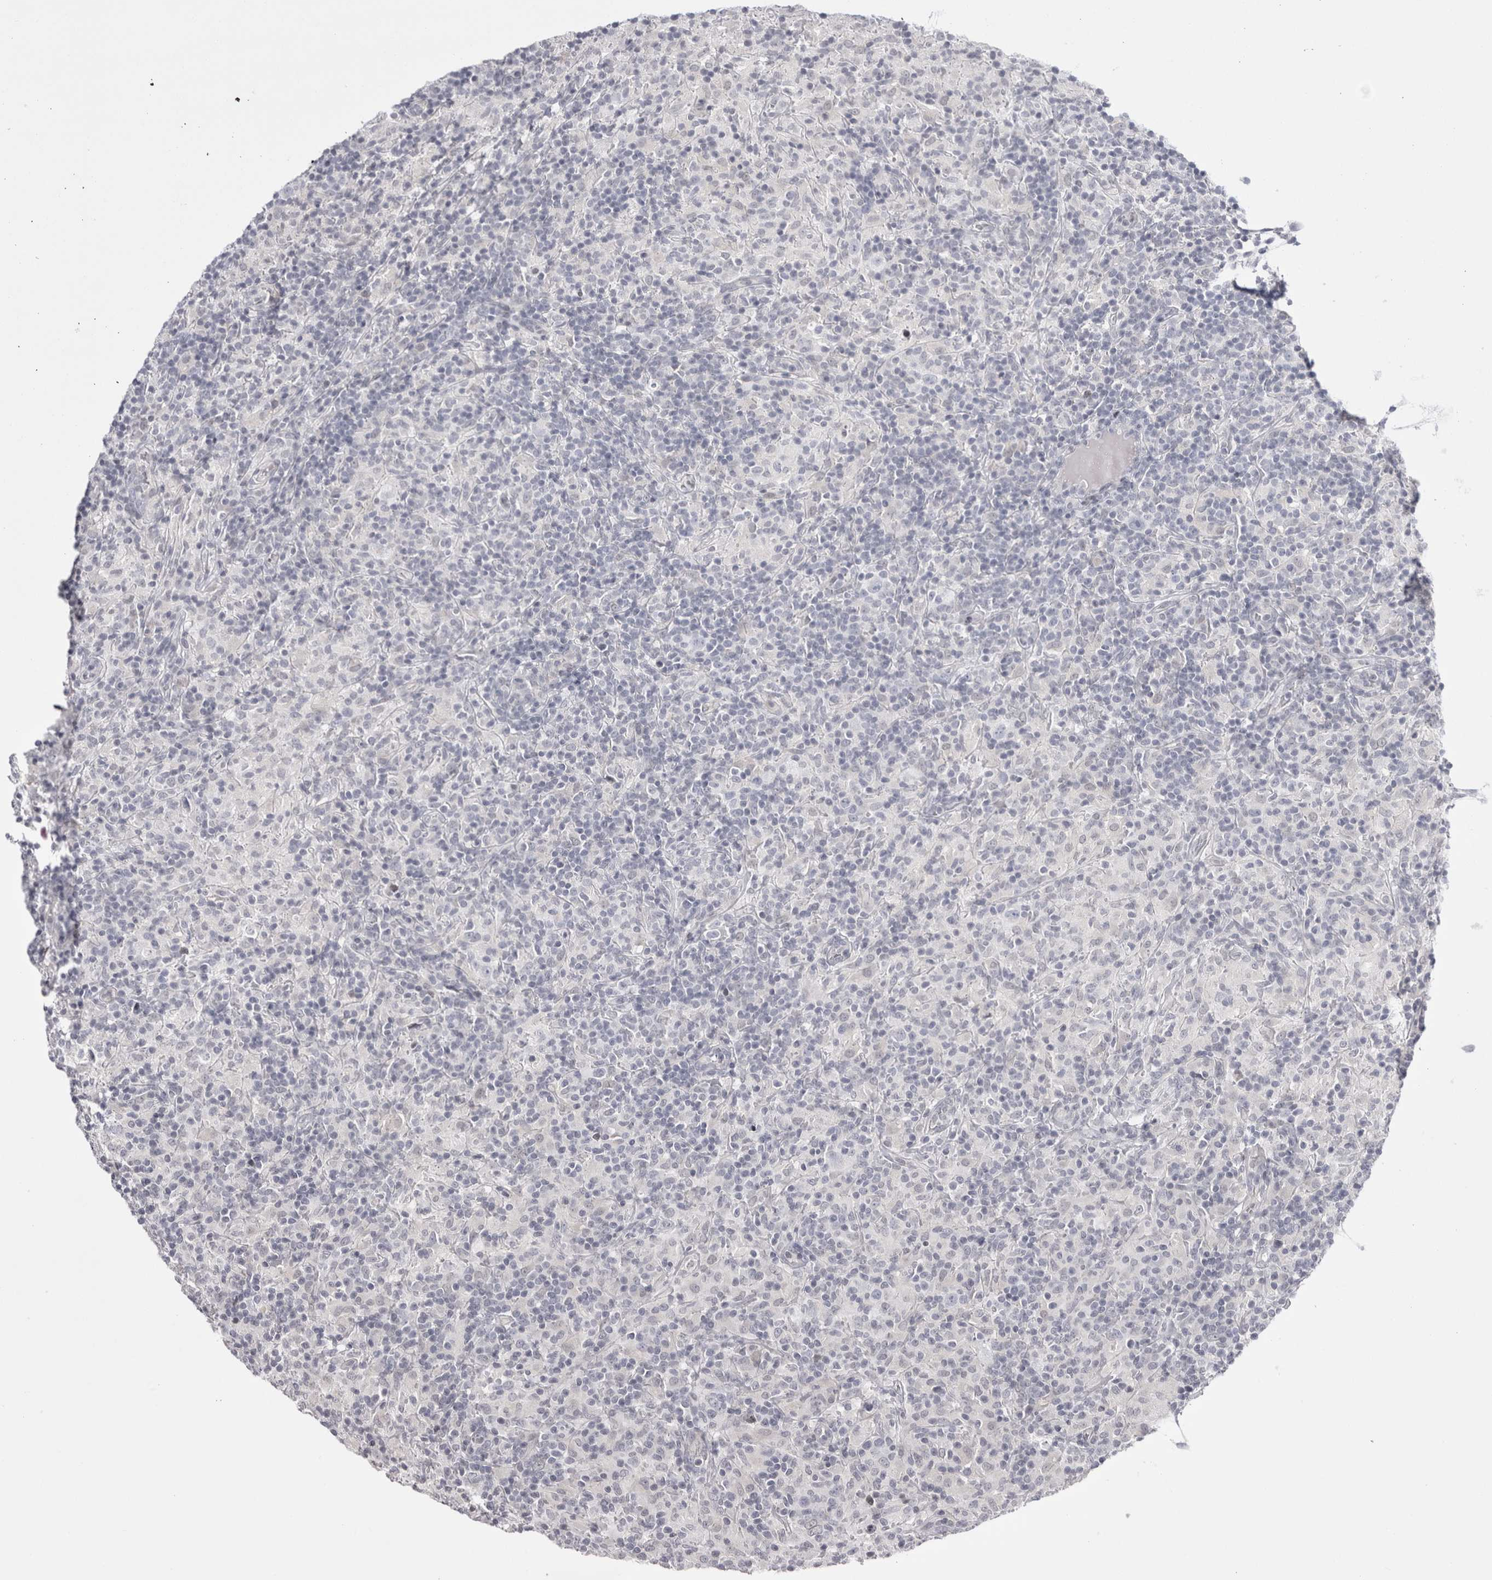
{"staining": {"intensity": "negative", "quantity": "none", "location": "none"}, "tissue": "lymphoma", "cell_type": "Tumor cells", "image_type": "cancer", "snomed": [{"axis": "morphology", "description": "Hodgkin's disease, NOS"}, {"axis": "topography", "description": "Lymph node"}], "caption": "An immunohistochemistry photomicrograph of Hodgkin's disease is shown. There is no staining in tumor cells of Hodgkin's disease.", "gene": "FNDC8", "patient": {"sex": "male", "age": 70}}